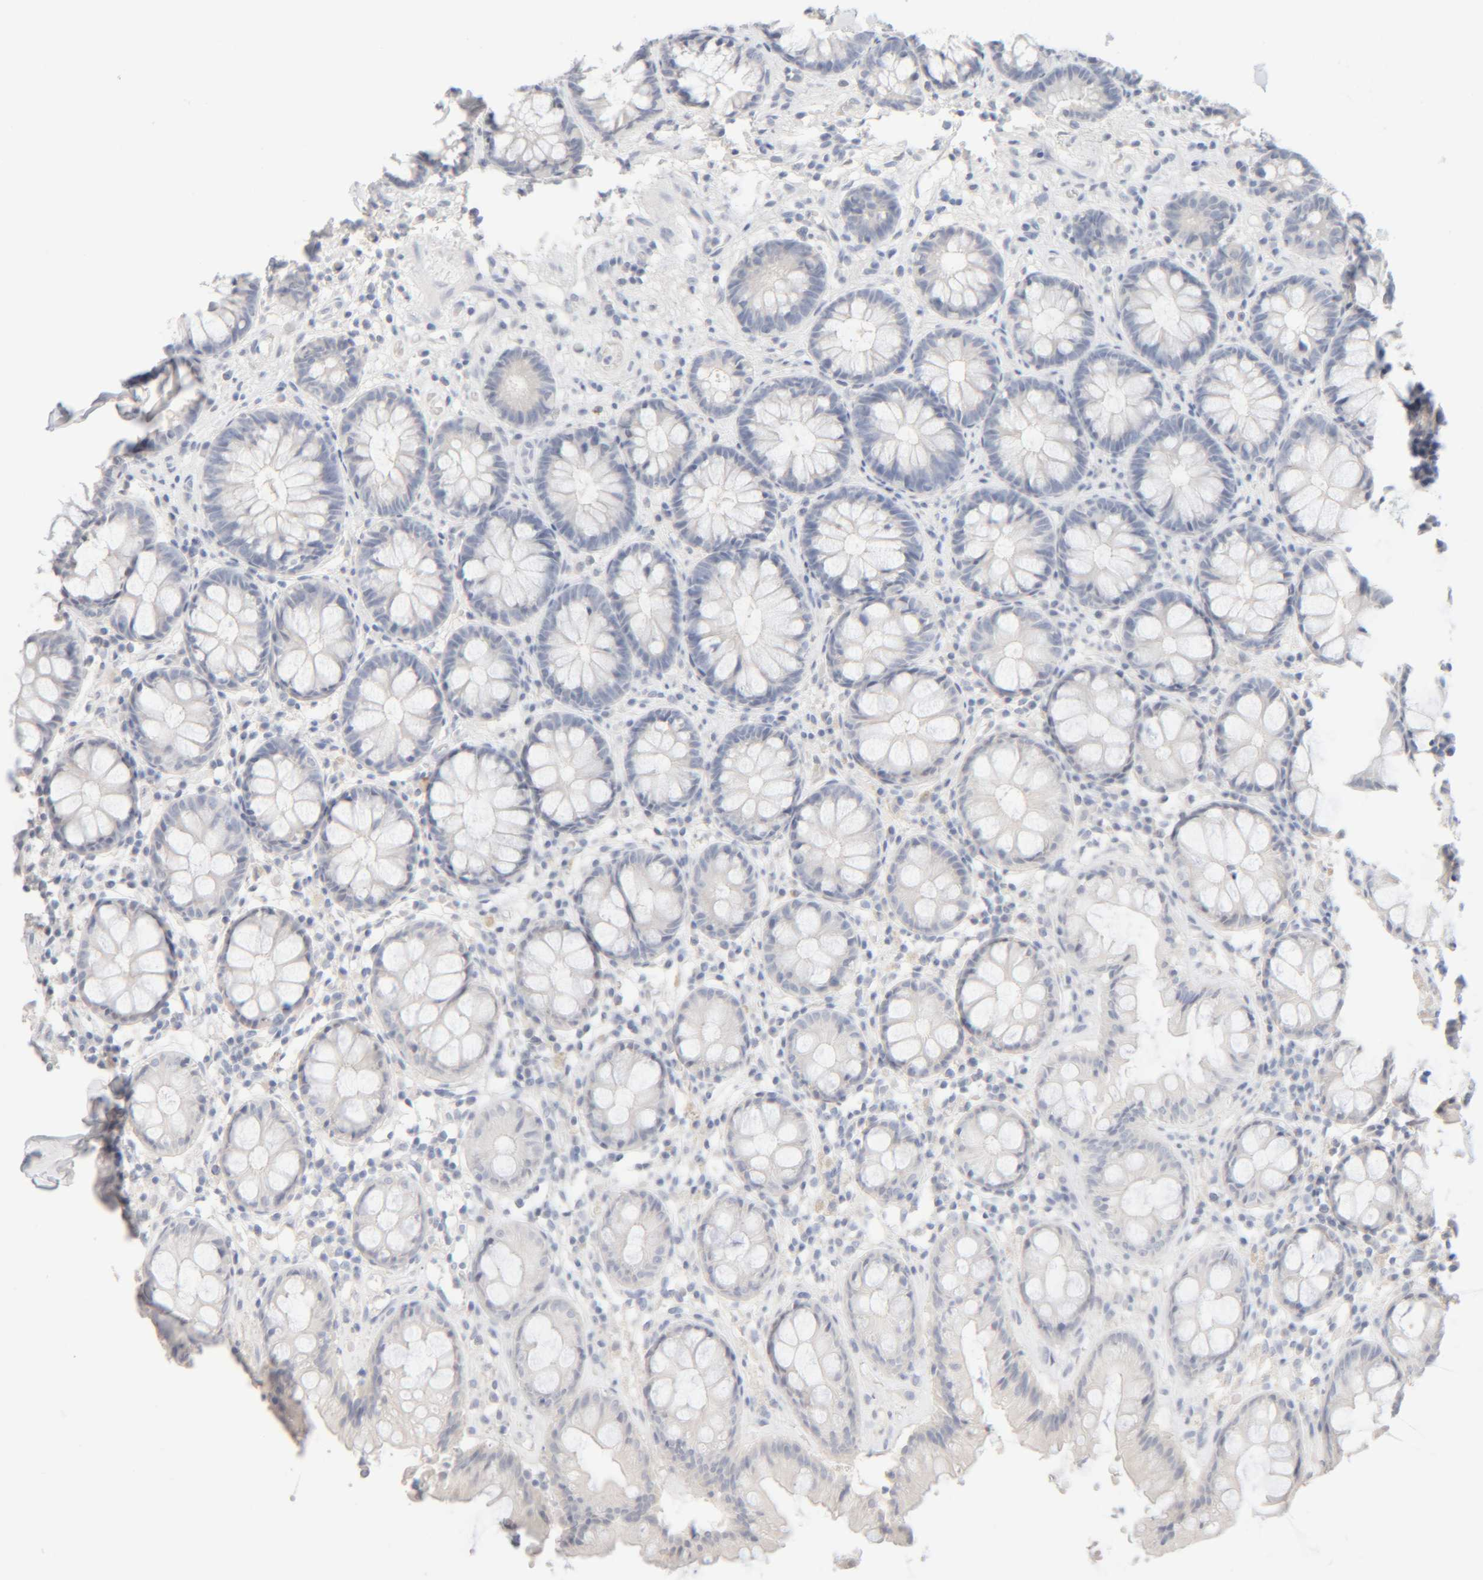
{"staining": {"intensity": "negative", "quantity": "none", "location": "none"}, "tissue": "rectum", "cell_type": "Glandular cells", "image_type": "normal", "snomed": [{"axis": "morphology", "description": "Normal tissue, NOS"}, {"axis": "topography", "description": "Rectum"}], "caption": "IHC photomicrograph of unremarkable rectum: rectum stained with DAB (3,3'-diaminobenzidine) displays no significant protein staining in glandular cells.", "gene": "RIDA", "patient": {"sex": "male", "age": 64}}